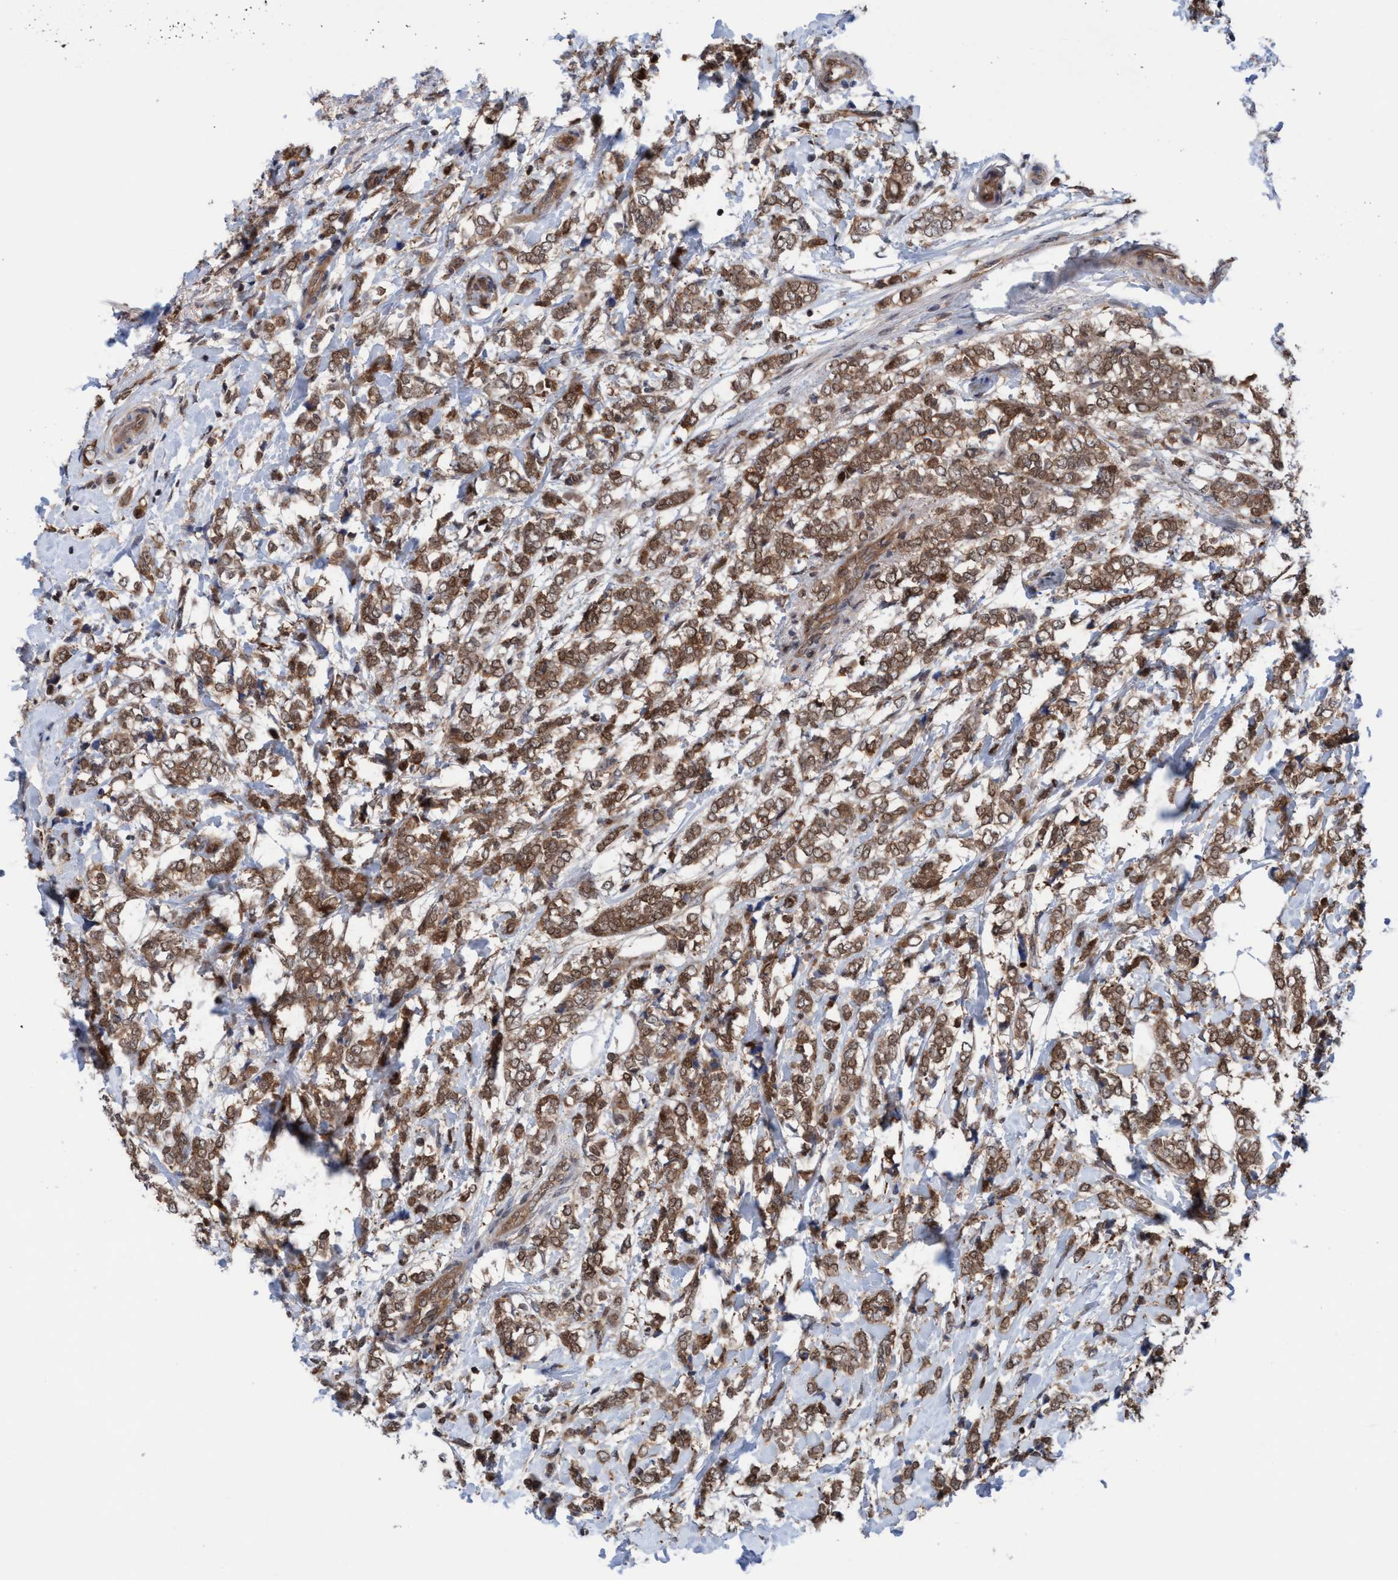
{"staining": {"intensity": "moderate", "quantity": ">75%", "location": "cytoplasmic/membranous"}, "tissue": "breast cancer", "cell_type": "Tumor cells", "image_type": "cancer", "snomed": [{"axis": "morphology", "description": "Normal tissue, NOS"}, {"axis": "morphology", "description": "Lobular carcinoma"}, {"axis": "topography", "description": "Breast"}], "caption": "High-power microscopy captured an immunohistochemistry (IHC) micrograph of lobular carcinoma (breast), revealing moderate cytoplasmic/membranous expression in about >75% of tumor cells.", "gene": "GLOD4", "patient": {"sex": "female", "age": 47}}